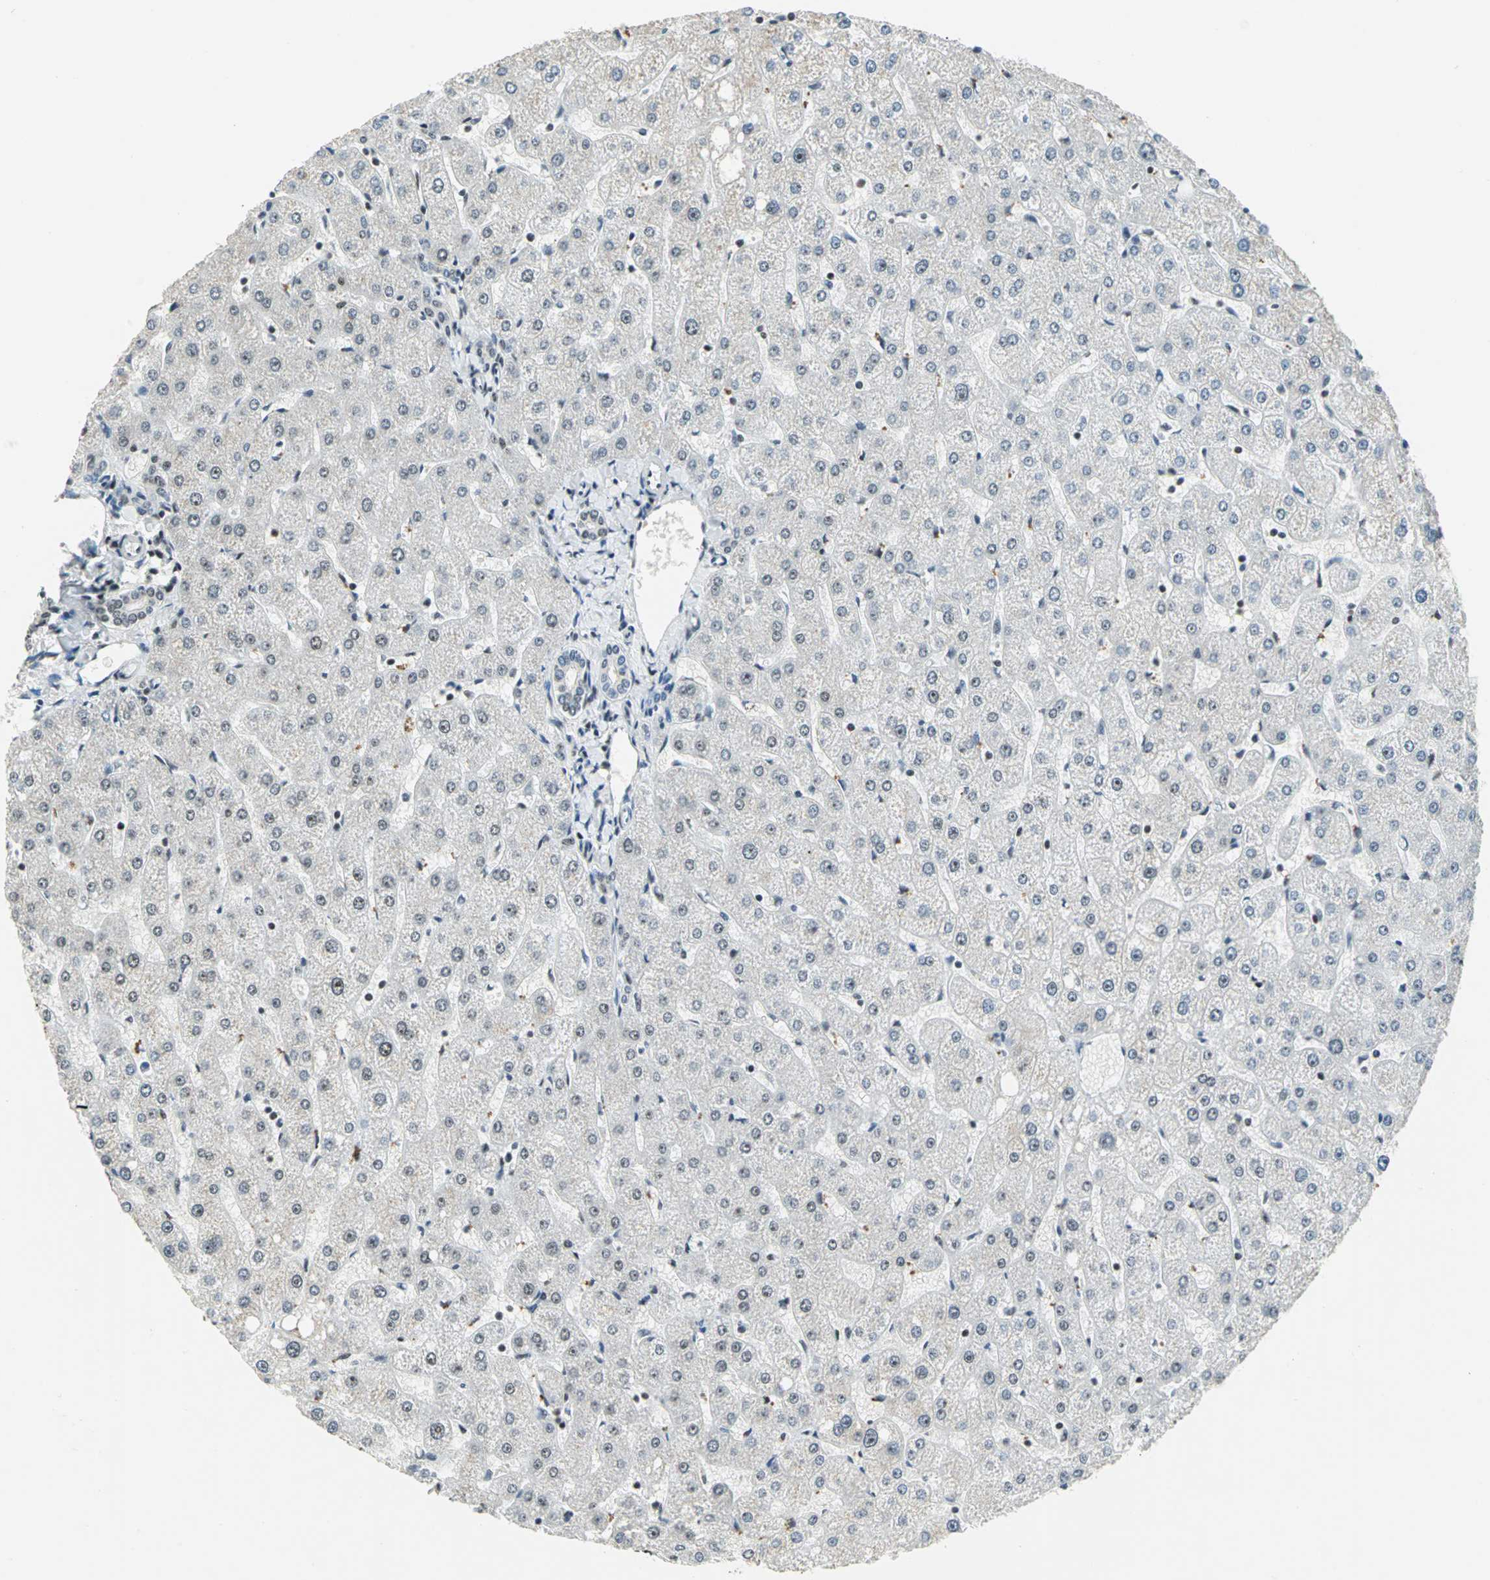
{"staining": {"intensity": "negative", "quantity": "none", "location": "none"}, "tissue": "liver", "cell_type": "Cholangiocytes", "image_type": "normal", "snomed": [{"axis": "morphology", "description": "Normal tissue, NOS"}, {"axis": "topography", "description": "Liver"}], "caption": "Immunohistochemistry micrograph of normal liver stained for a protein (brown), which demonstrates no expression in cholangiocytes.", "gene": "UBTF", "patient": {"sex": "male", "age": 67}}